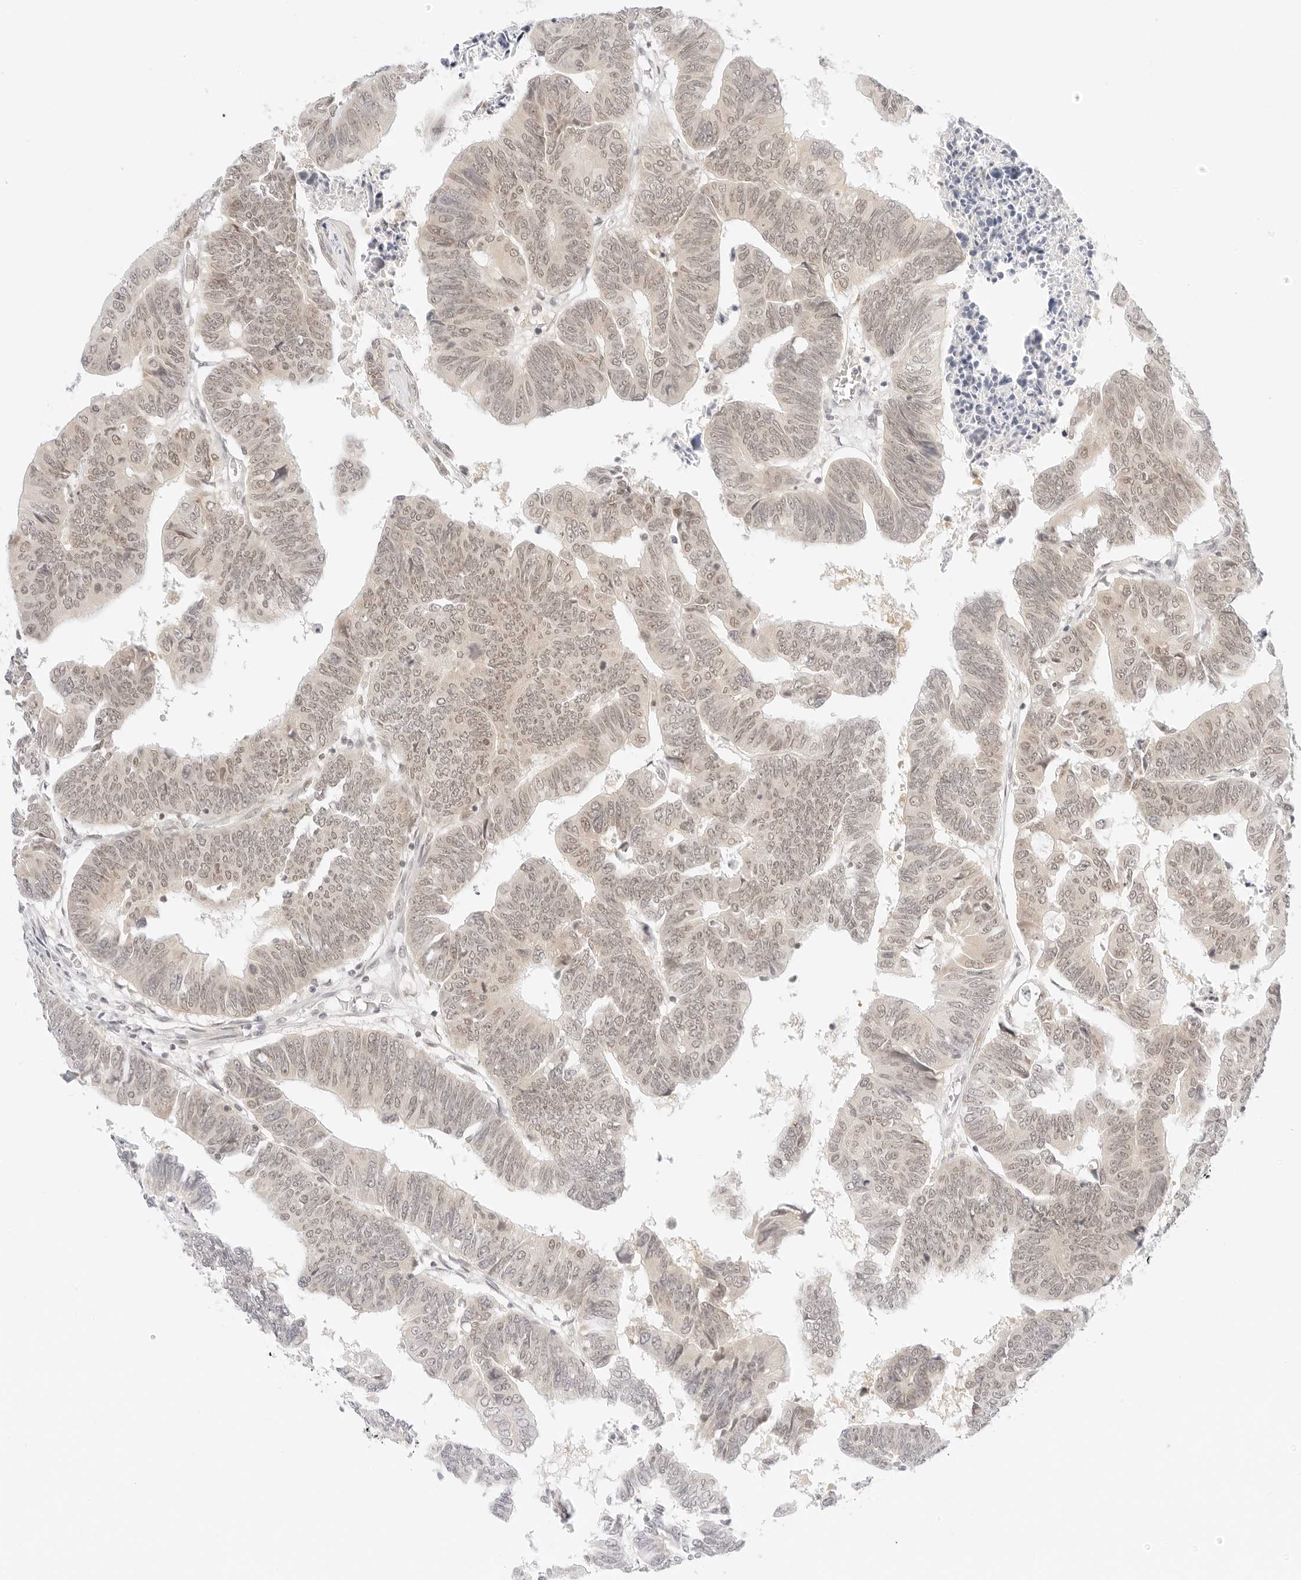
{"staining": {"intensity": "weak", "quantity": "25%-75%", "location": "nuclear"}, "tissue": "colorectal cancer", "cell_type": "Tumor cells", "image_type": "cancer", "snomed": [{"axis": "morphology", "description": "Adenocarcinoma, NOS"}, {"axis": "topography", "description": "Rectum"}], "caption": "An image of human colorectal cancer (adenocarcinoma) stained for a protein shows weak nuclear brown staining in tumor cells. (DAB (3,3'-diaminobenzidine) IHC, brown staining for protein, blue staining for nuclei).", "gene": "POLR3C", "patient": {"sex": "female", "age": 65}}